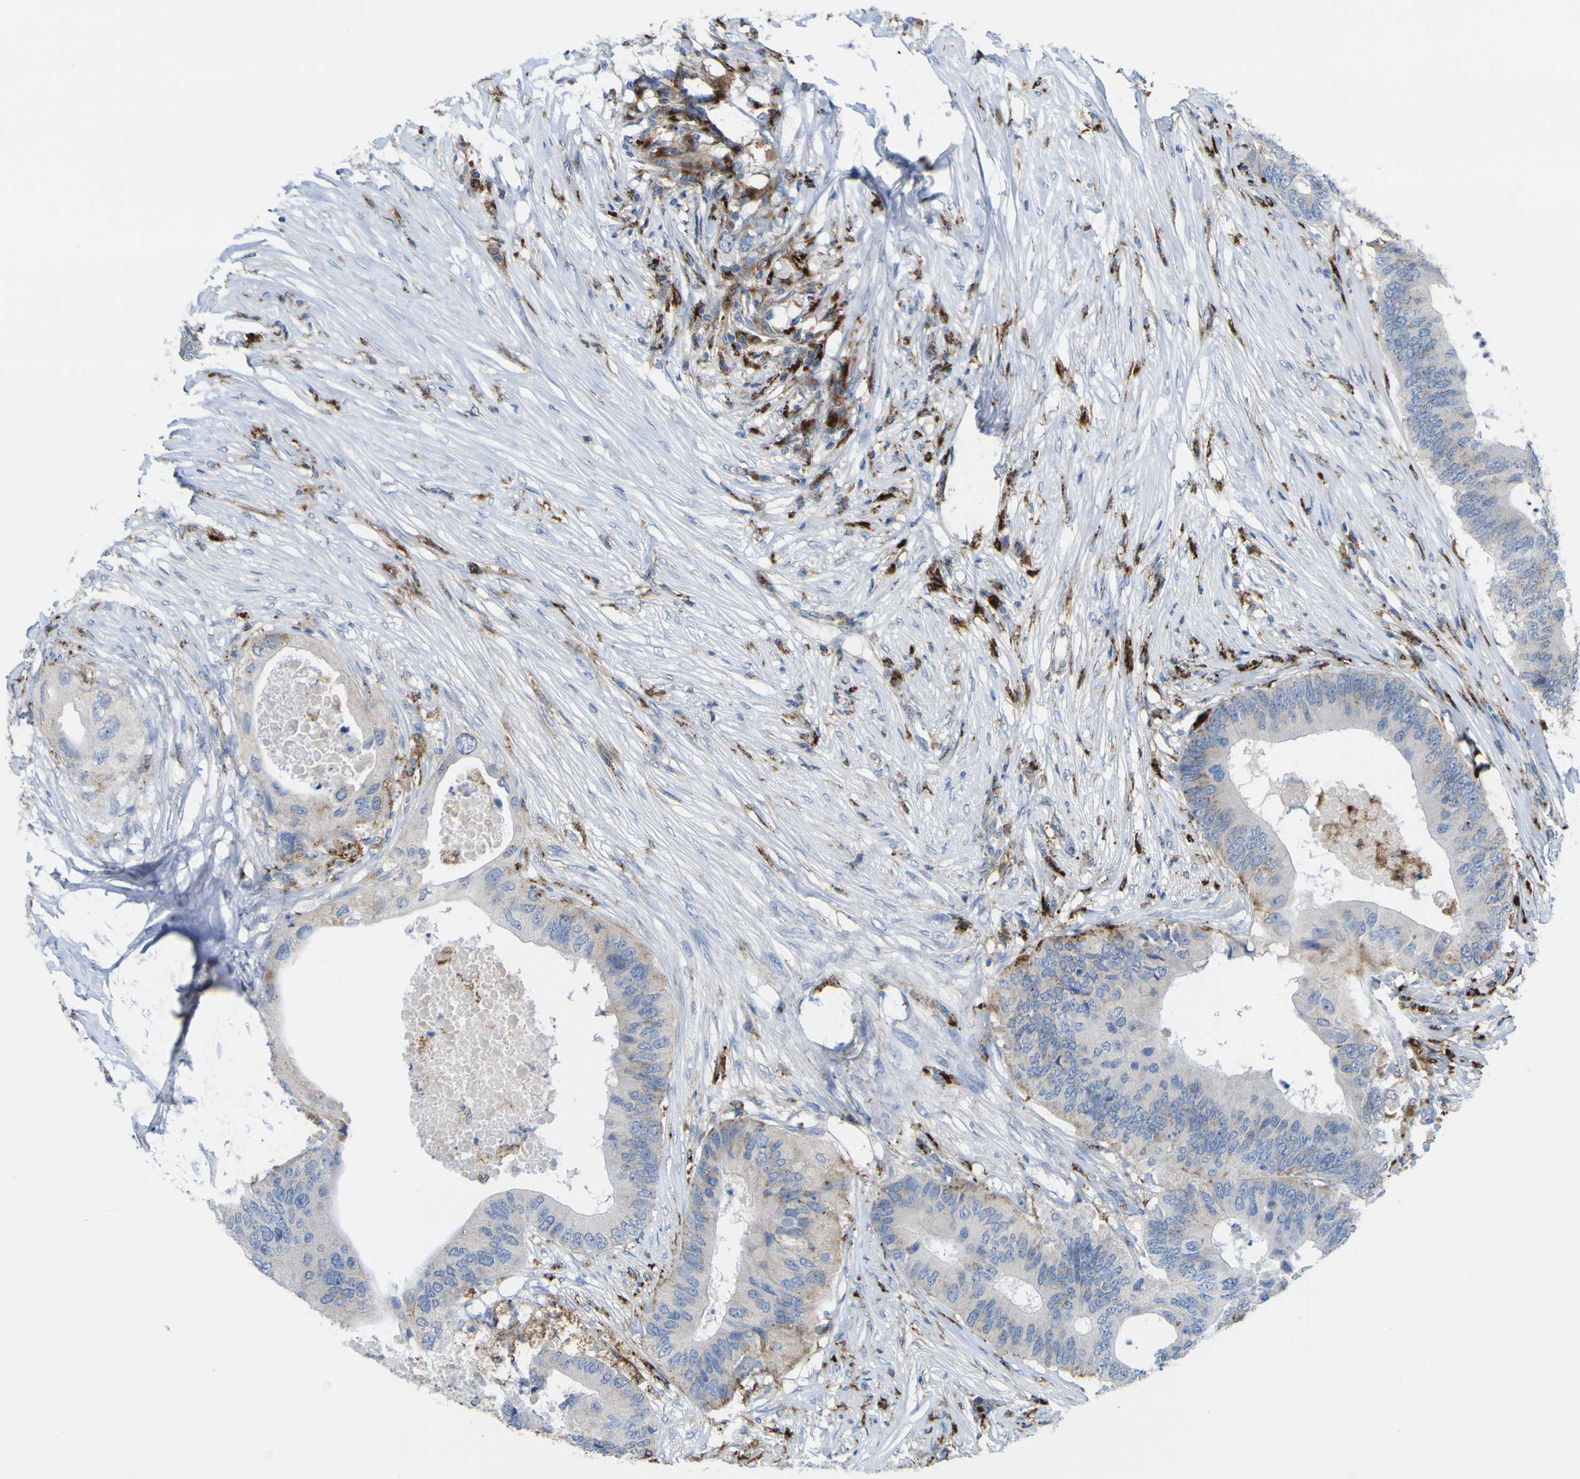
{"staining": {"intensity": "negative", "quantity": "none", "location": "none"}, "tissue": "colorectal cancer", "cell_type": "Tumor cells", "image_type": "cancer", "snomed": [{"axis": "morphology", "description": "Adenocarcinoma, NOS"}, {"axis": "topography", "description": "Colon"}], "caption": "High magnification brightfield microscopy of adenocarcinoma (colorectal) stained with DAB (brown) and counterstained with hematoxylin (blue): tumor cells show no significant expression.", "gene": "PLD3", "patient": {"sex": "male", "age": 71}}